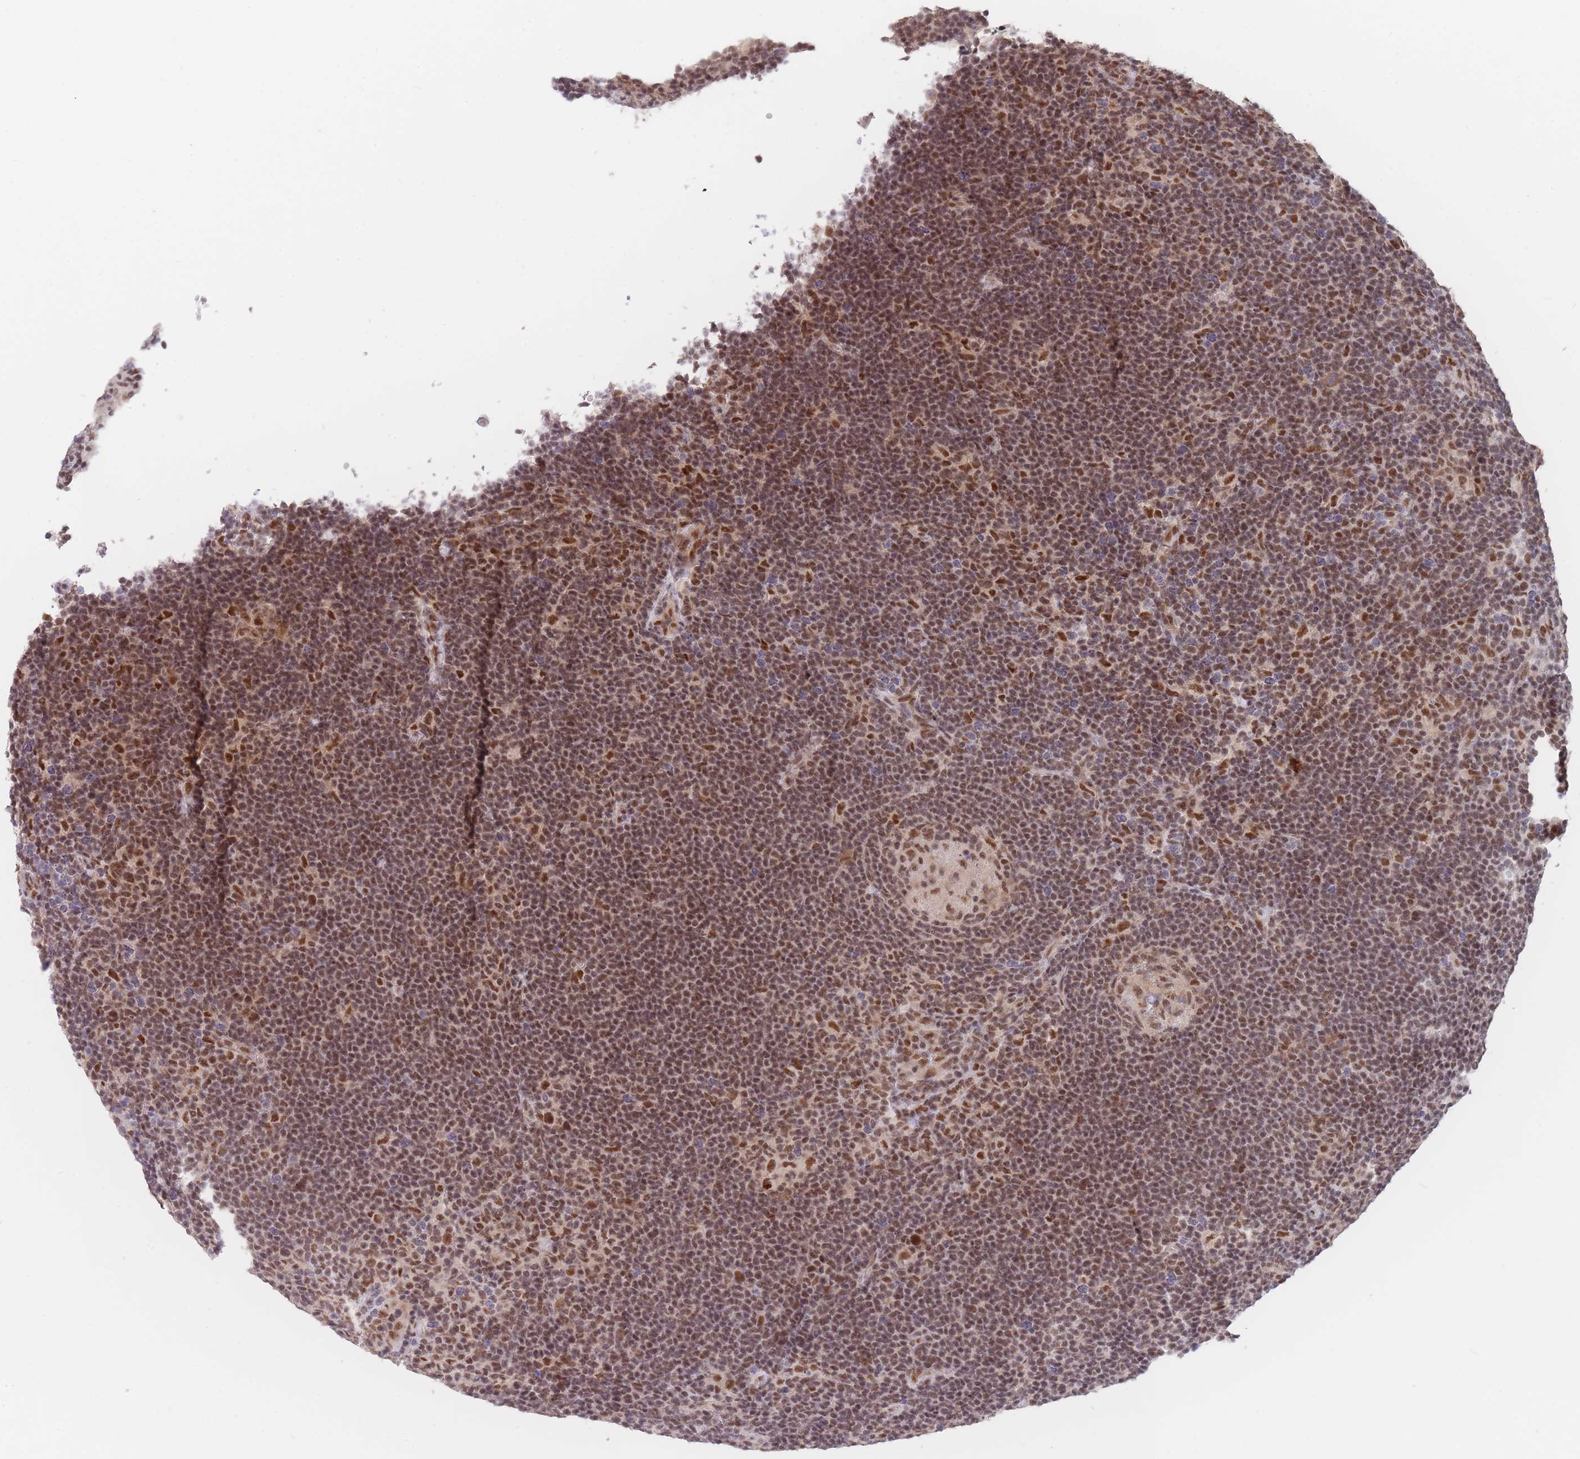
{"staining": {"intensity": "moderate", "quantity": ">75%", "location": "nuclear"}, "tissue": "lymphoma", "cell_type": "Tumor cells", "image_type": "cancer", "snomed": [{"axis": "morphology", "description": "Hodgkin's disease, NOS"}, {"axis": "topography", "description": "Lymph node"}], "caption": "Protein expression analysis of human lymphoma reveals moderate nuclear positivity in about >75% of tumor cells.", "gene": "SMAD9", "patient": {"sex": "female", "age": 57}}